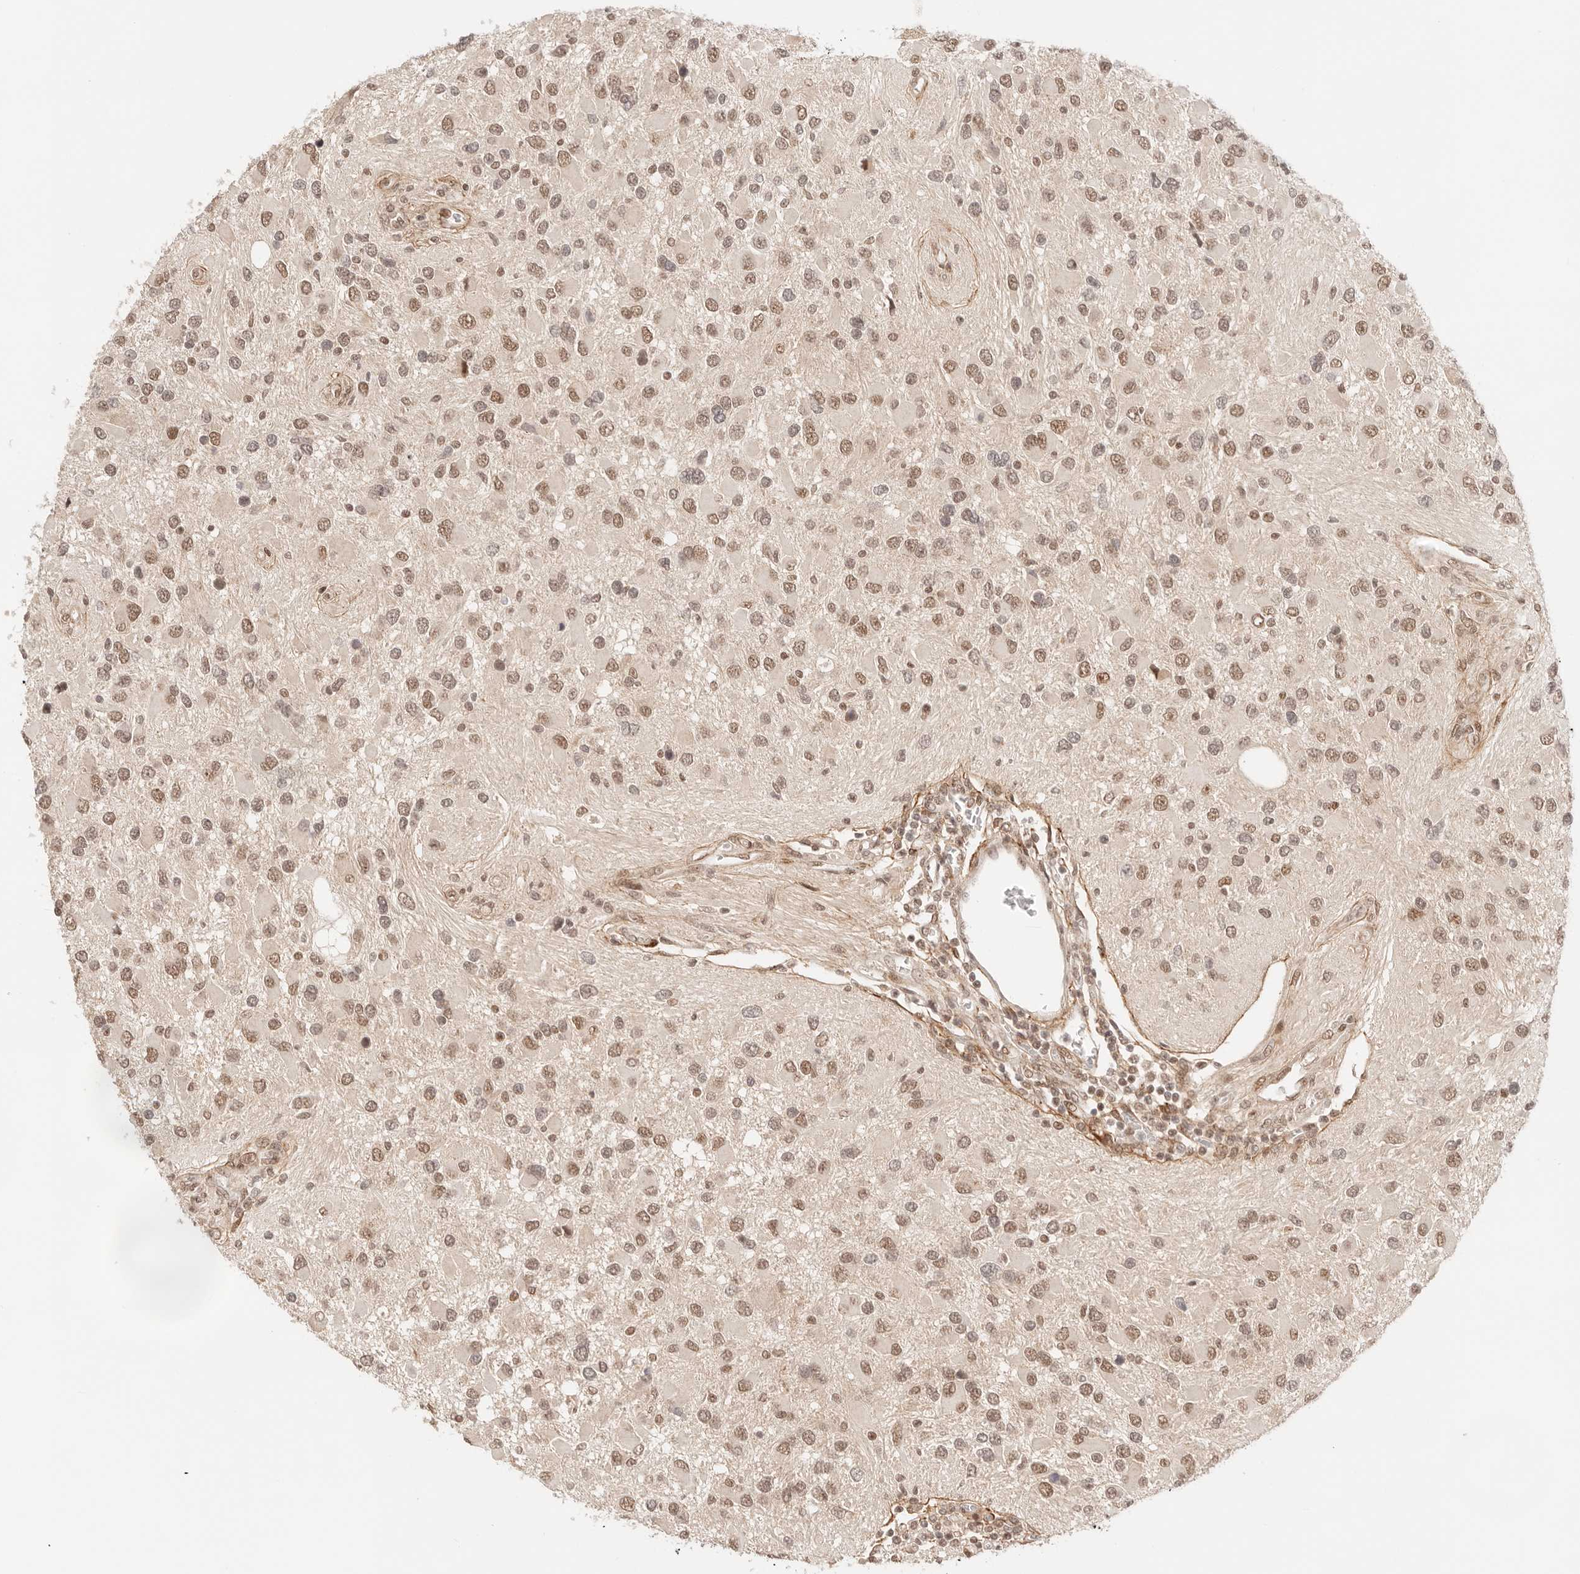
{"staining": {"intensity": "moderate", "quantity": ">75%", "location": "nuclear"}, "tissue": "glioma", "cell_type": "Tumor cells", "image_type": "cancer", "snomed": [{"axis": "morphology", "description": "Glioma, malignant, High grade"}, {"axis": "topography", "description": "Brain"}], "caption": "Brown immunohistochemical staining in human malignant glioma (high-grade) displays moderate nuclear expression in approximately >75% of tumor cells.", "gene": "GTF2E2", "patient": {"sex": "male", "age": 53}}